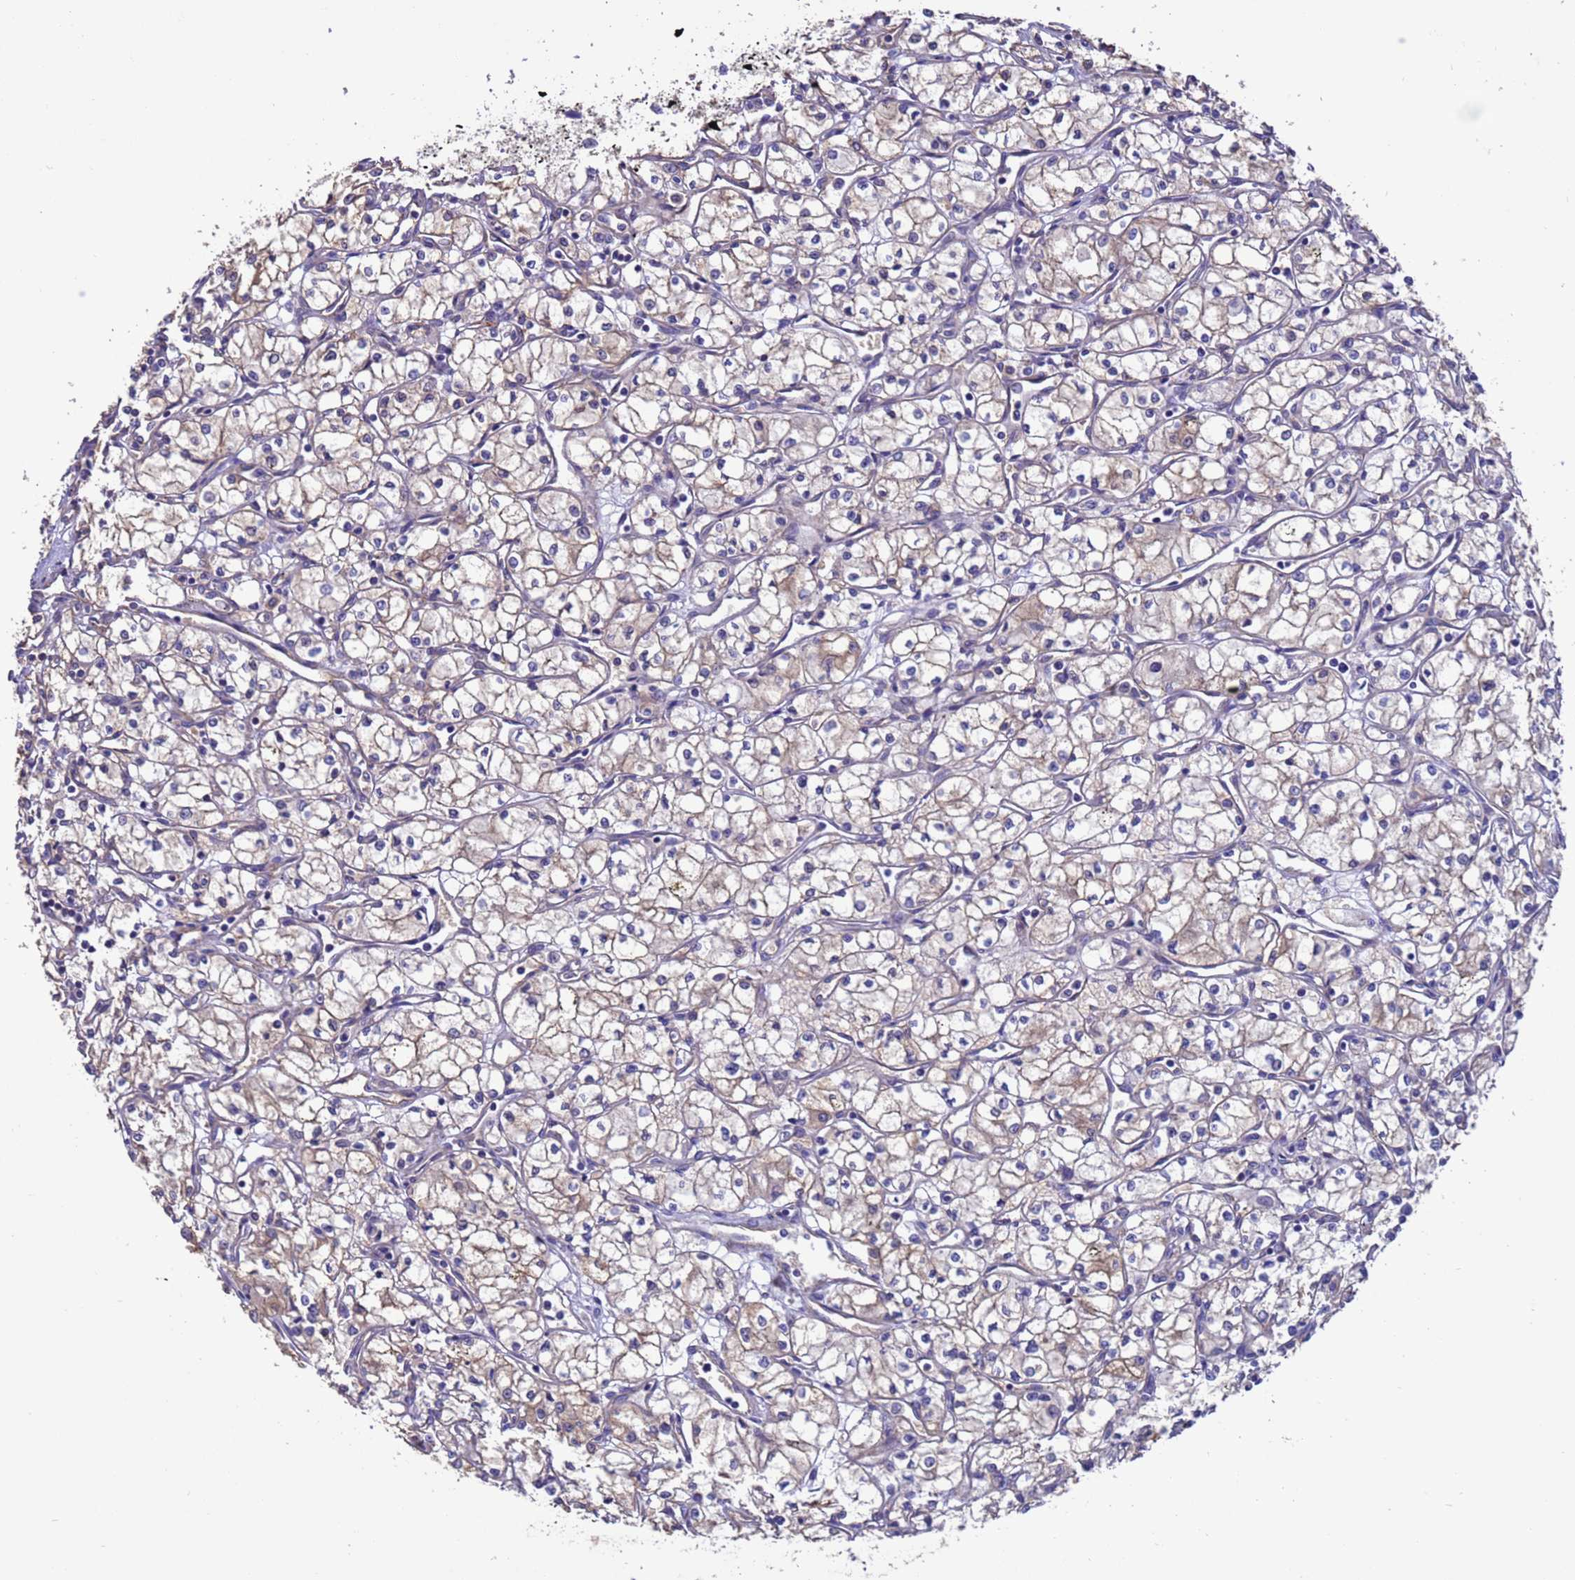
{"staining": {"intensity": "negative", "quantity": "none", "location": "none"}, "tissue": "renal cancer", "cell_type": "Tumor cells", "image_type": "cancer", "snomed": [{"axis": "morphology", "description": "Adenocarcinoma, NOS"}, {"axis": "topography", "description": "Kidney"}], "caption": "An image of human adenocarcinoma (renal) is negative for staining in tumor cells.", "gene": "ARHGAP12", "patient": {"sex": "male", "age": 59}}